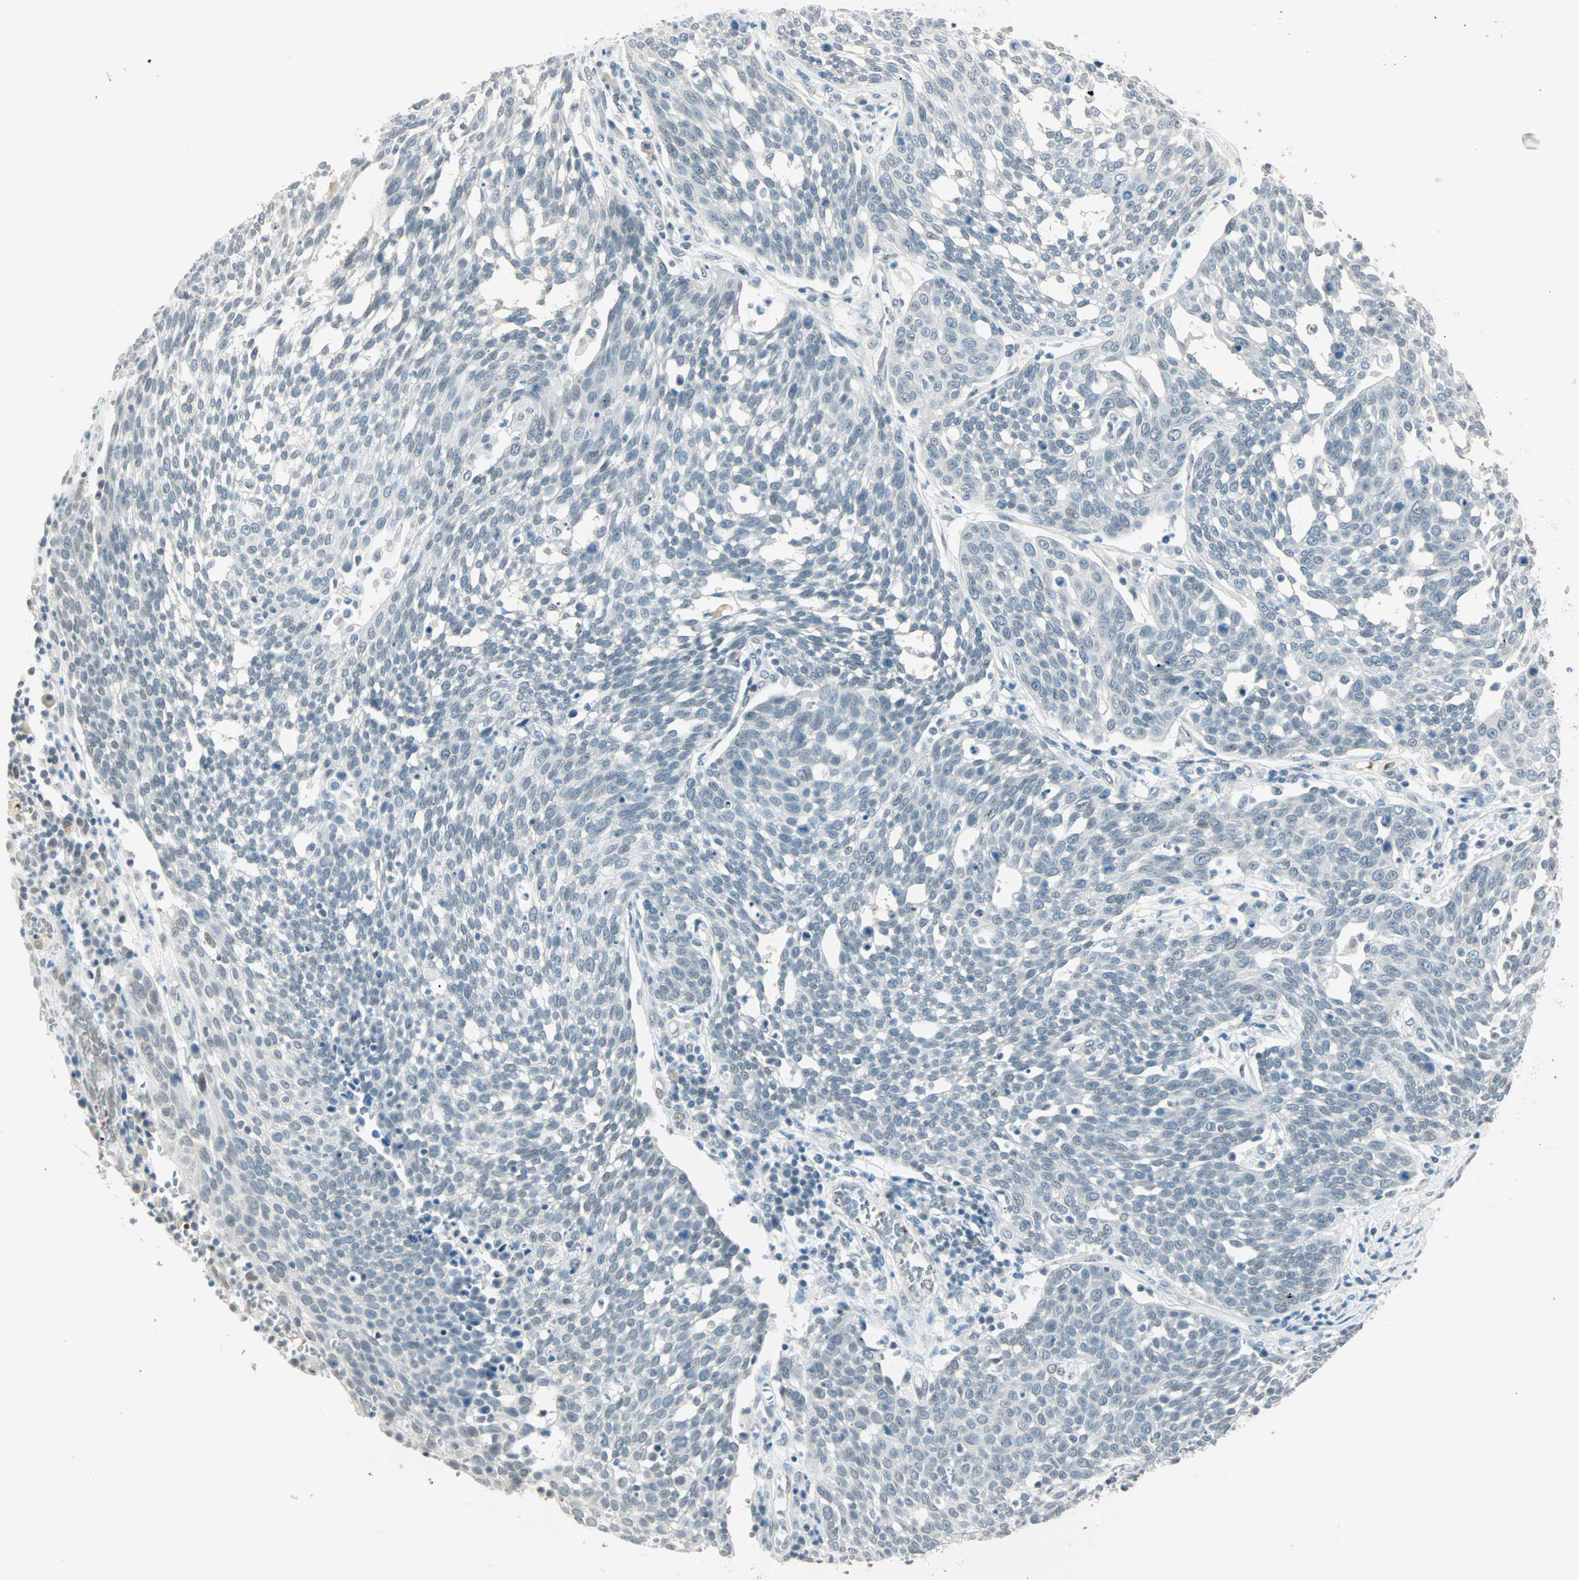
{"staining": {"intensity": "negative", "quantity": "none", "location": "none"}, "tissue": "cervical cancer", "cell_type": "Tumor cells", "image_type": "cancer", "snomed": [{"axis": "morphology", "description": "Squamous cell carcinoma, NOS"}, {"axis": "topography", "description": "Cervix"}], "caption": "Immunohistochemistry (IHC) of cervical cancer (squamous cell carcinoma) shows no positivity in tumor cells.", "gene": "BCAN", "patient": {"sex": "female", "age": 34}}